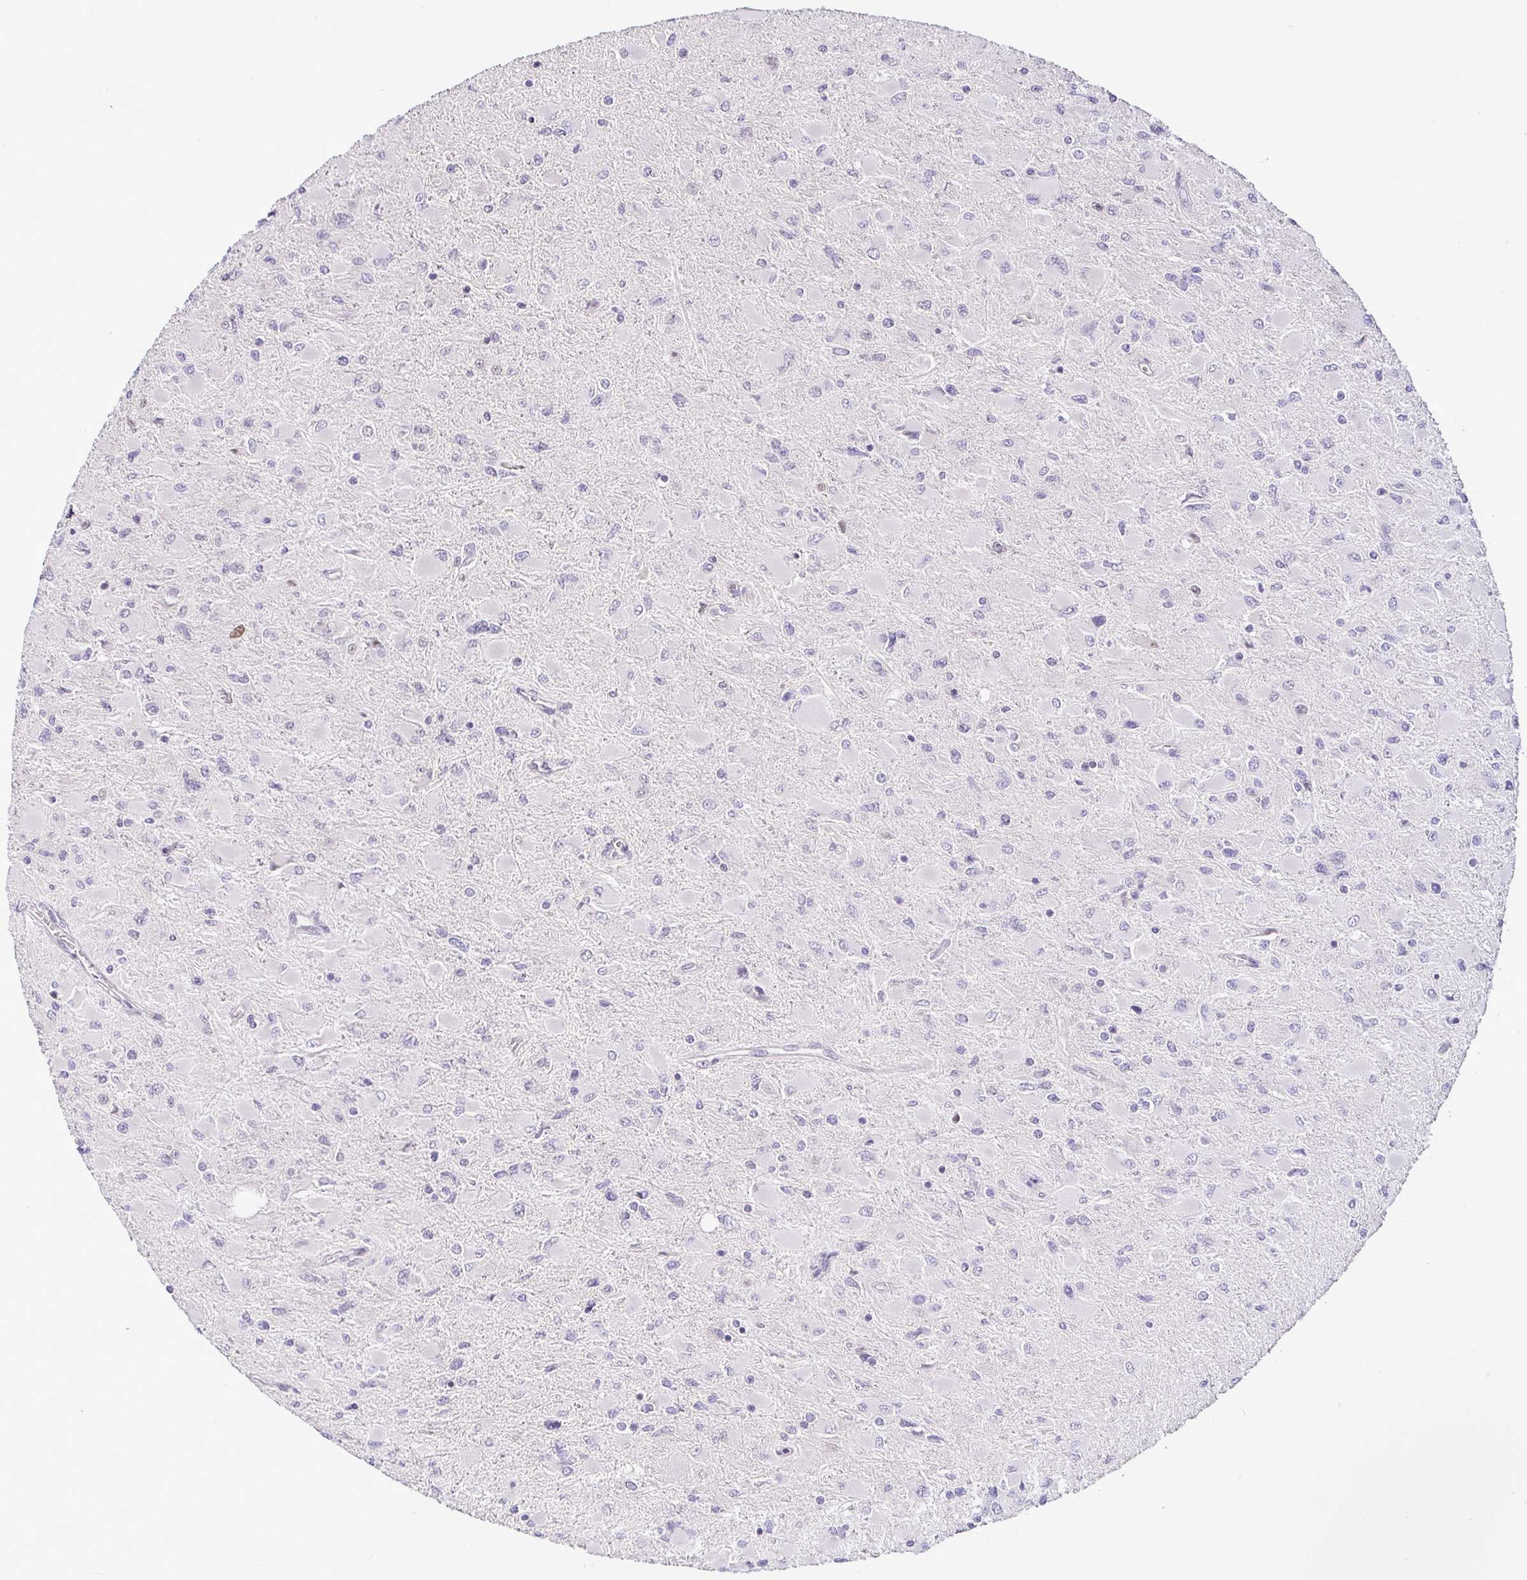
{"staining": {"intensity": "negative", "quantity": "none", "location": "none"}, "tissue": "glioma", "cell_type": "Tumor cells", "image_type": "cancer", "snomed": [{"axis": "morphology", "description": "Glioma, malignant, High grade"}, {"axis": "topography", "description": "Cerebral cortex"}], "caption": "DAB immunohistochemical staining of malignant glioma (high-grade) reveals no significant expression in tumor cells.", "gene": "NUP188", "patient": {"sex": "female", "age": 36}}